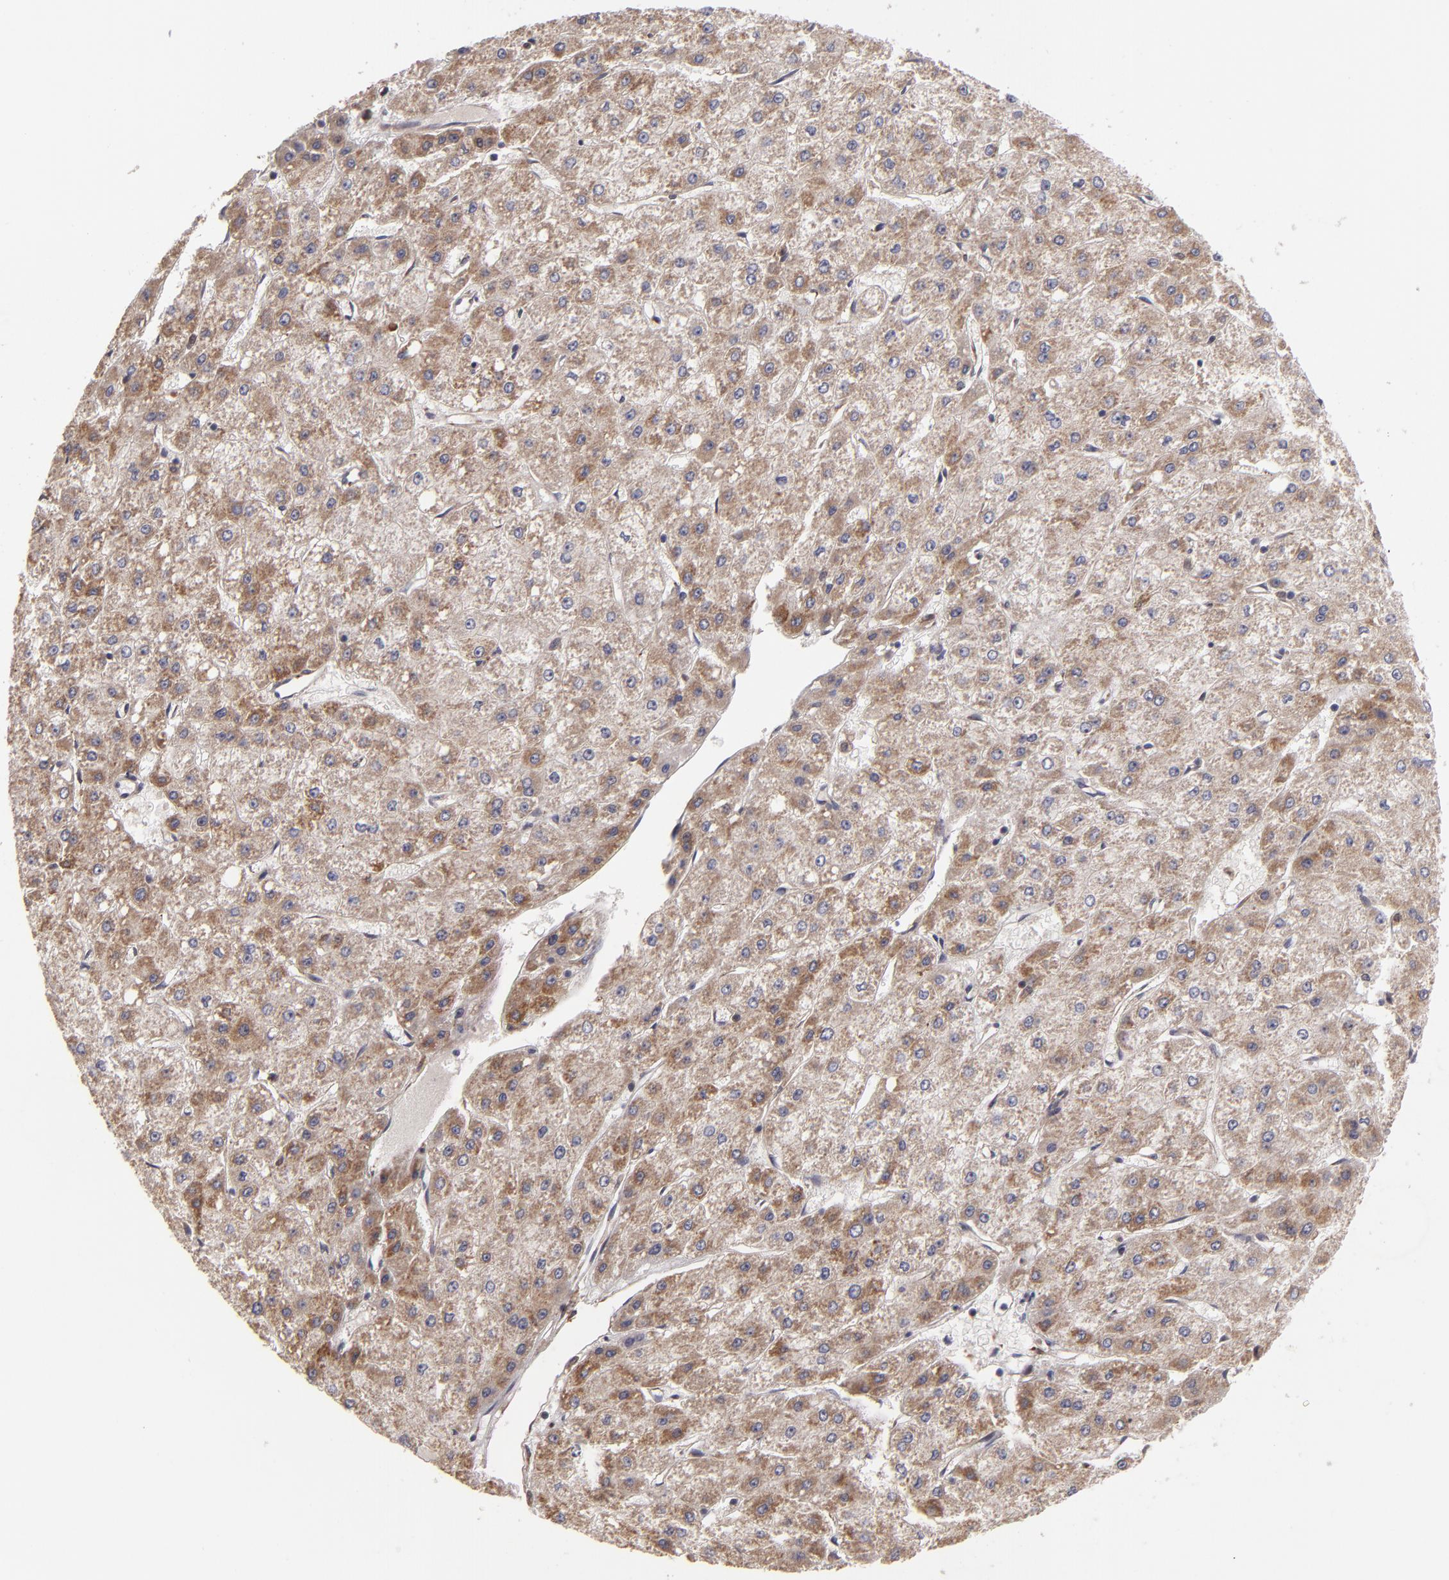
{"staining": {"intensity": "weak", "quantity": ">75%", "location": "cytoplasmic/membranous"}, "tissue": "liver cancer", "cell_type": "Tumor cells", "image_type": "cancer", "snomed": [{"axis": "morphology", "description": "Carcinoma, Hepatocellular, NOS"}, {"axis": "topography", "description": "Liver"}], "caption": "Immunohistochemical staining of liver cancer (hepatocellular carcinoma) demonstrates low levels of weak cytoplasmic/membranous expression in about >75% of tumor cells. (IHC, brightfield microscopy, high magnification).", "gene": "CASP1", "patient": {"sex": "female", "age": 52}}